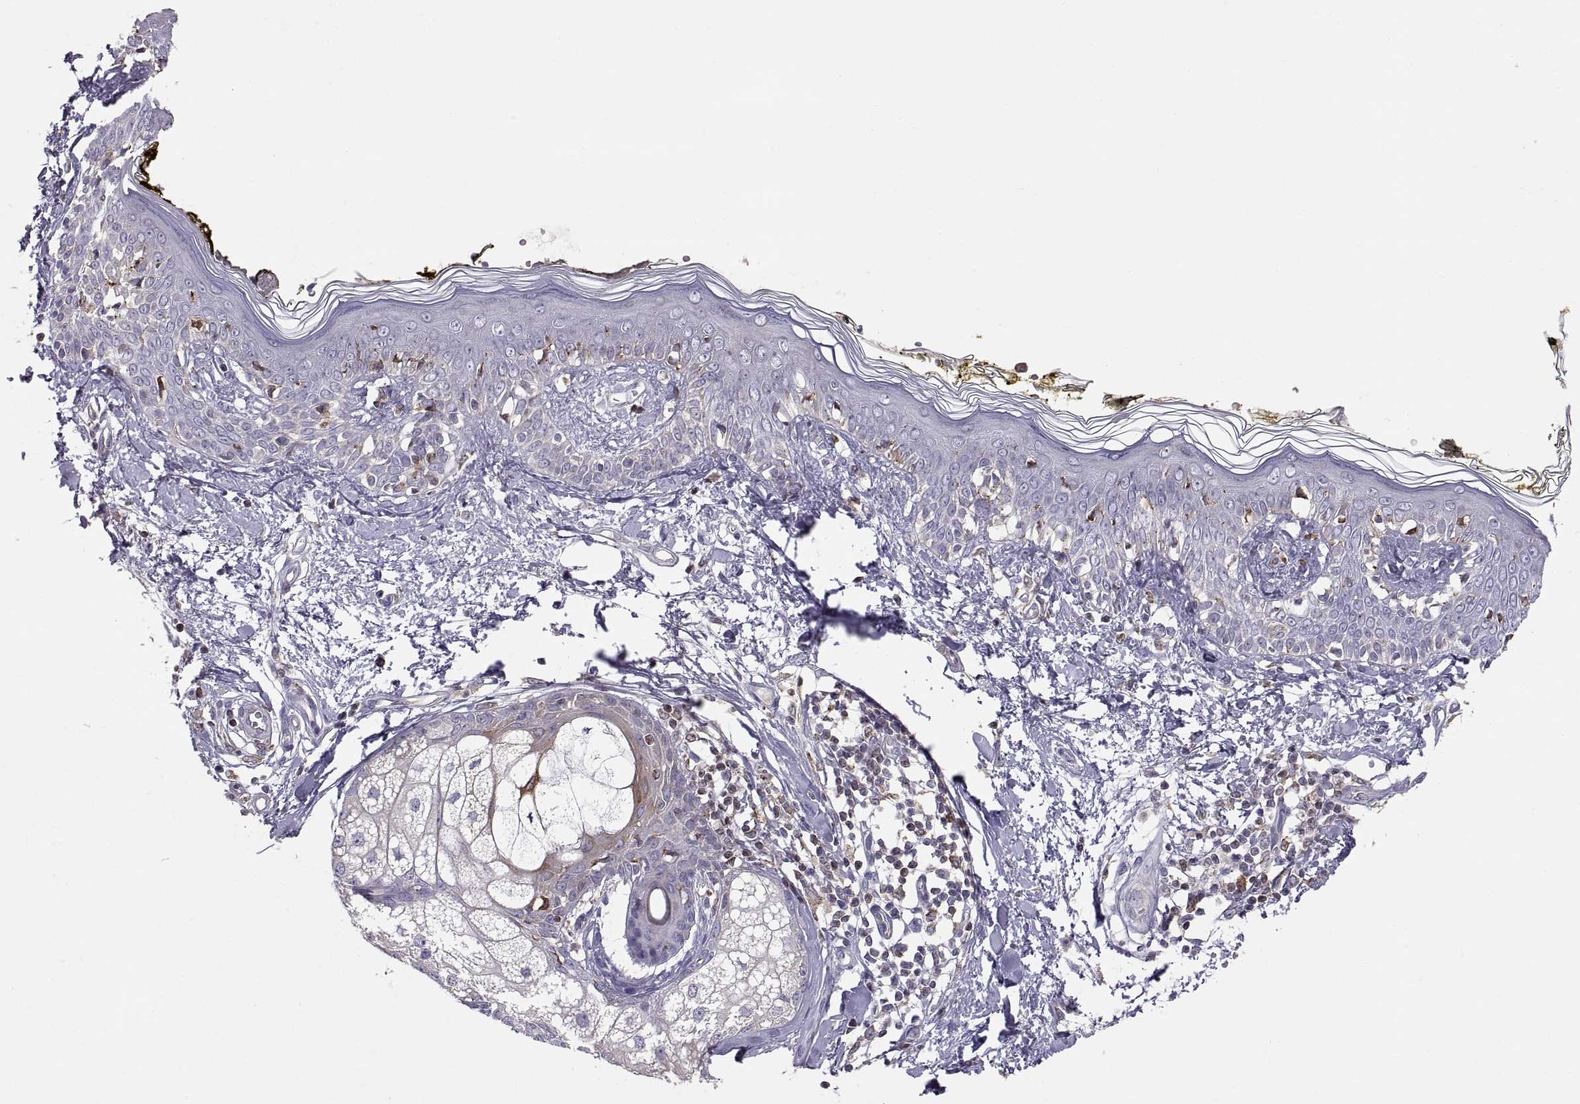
{"staining": {"intensity": "negative", "quantity": "none", "location": "none"}, "tissue": "skin", "cell_type": "Fibroblasts", "image_type": "normal", "snomed": [{"axis": "morphology", "description": "Normal tissue, NOS"}, {"axis": "topography", "description": "Skin"}], "caption": "Immunohistochemistry photomicrograph of benign skin: human skin stained with DAB (3,3'-diaminobenzidine) displays no significant protein positivity in fibroblasts.", "gene": "ERO1A", "patient": {"sex": "male", "age": 76}}